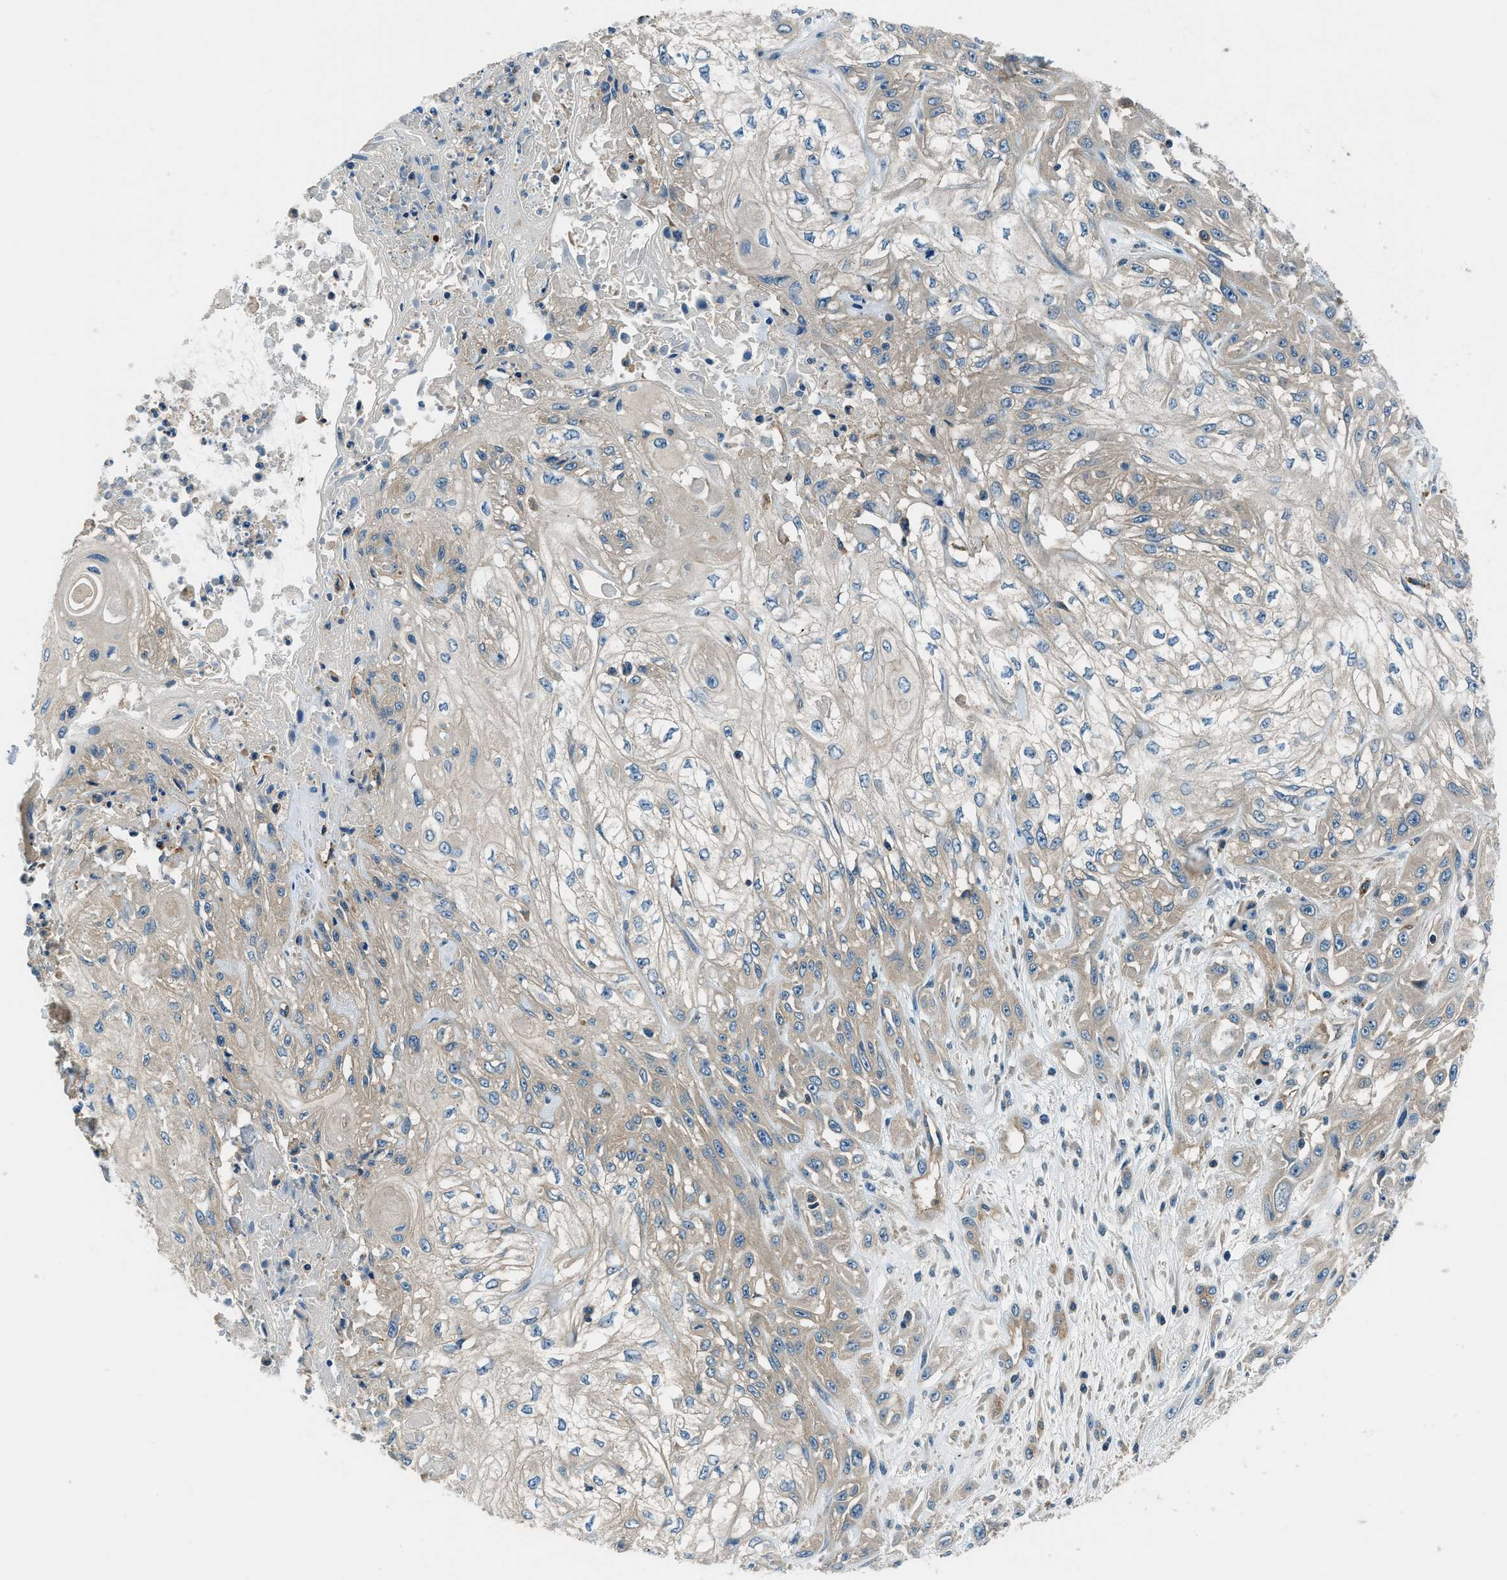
{"staining": {"intensity": "weak", "quantity": ">75%", "location": "cytoplasmic/membranous"}, "tissue": "skin cancer", "cell_type": "Tumor cells", "image_type": "cancer", "snomed": [{"axis": "morphology", "description": "Squamous cell carcinoma, NOS"}, {"axis": "morphology", "description": "Squamous cell carcinoma, metastatic, NOS"}, {"axis": "topography", "description": "Skin"}, {"axis": "topography", "description": "Lymph node"}], "caption": "IHC histopathology image of human skin cancer (metastatic squamous cell carcinoma) stained for a protein (brown), which displays low levels of weak cytoplasmic/membranous staining in about >75% of tumor cells.", "gene": "SLC19A2", "patient": {"sex": "male", "age": 75}}